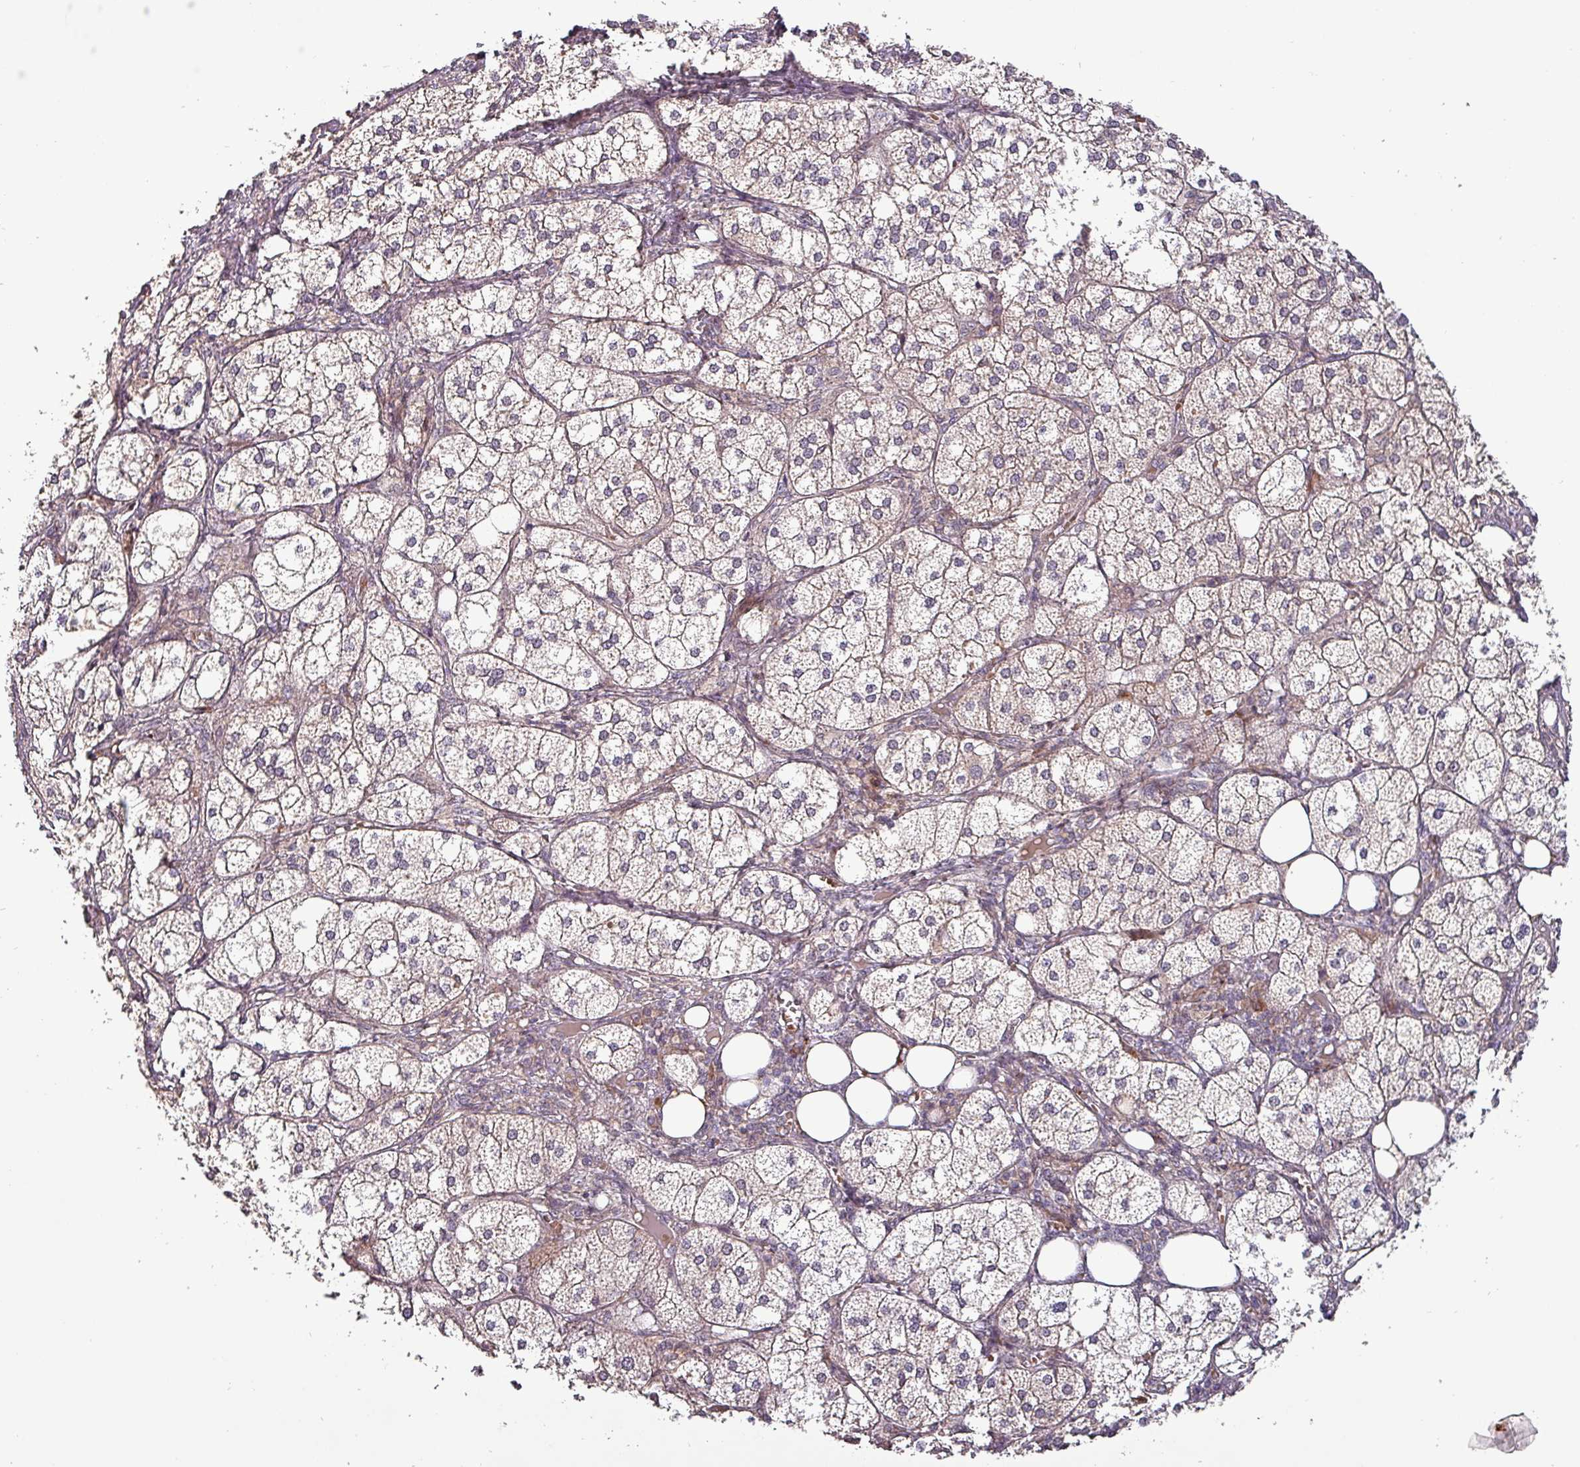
{"staining": {"intensity": "strong", "quantity": "25%-75%", "location": "cytoplasmic/membranous"}, "tissue": "adrenal gland", "cell_type": "Glandular cells", "image_type": "normal", "snomed": [{"axis": "morphology", "description": "Normal tissue, NOS"}, {"axis": "topography", "description": "Adrenal gland"}], "caption": "A micrograph of human adrenal gland stained for a protein exhibits strong cytoplasmic/membranous brown staining in glandular cells.", "gene": "TPRA1", "patient": {"sex": "female", "age": 61}}